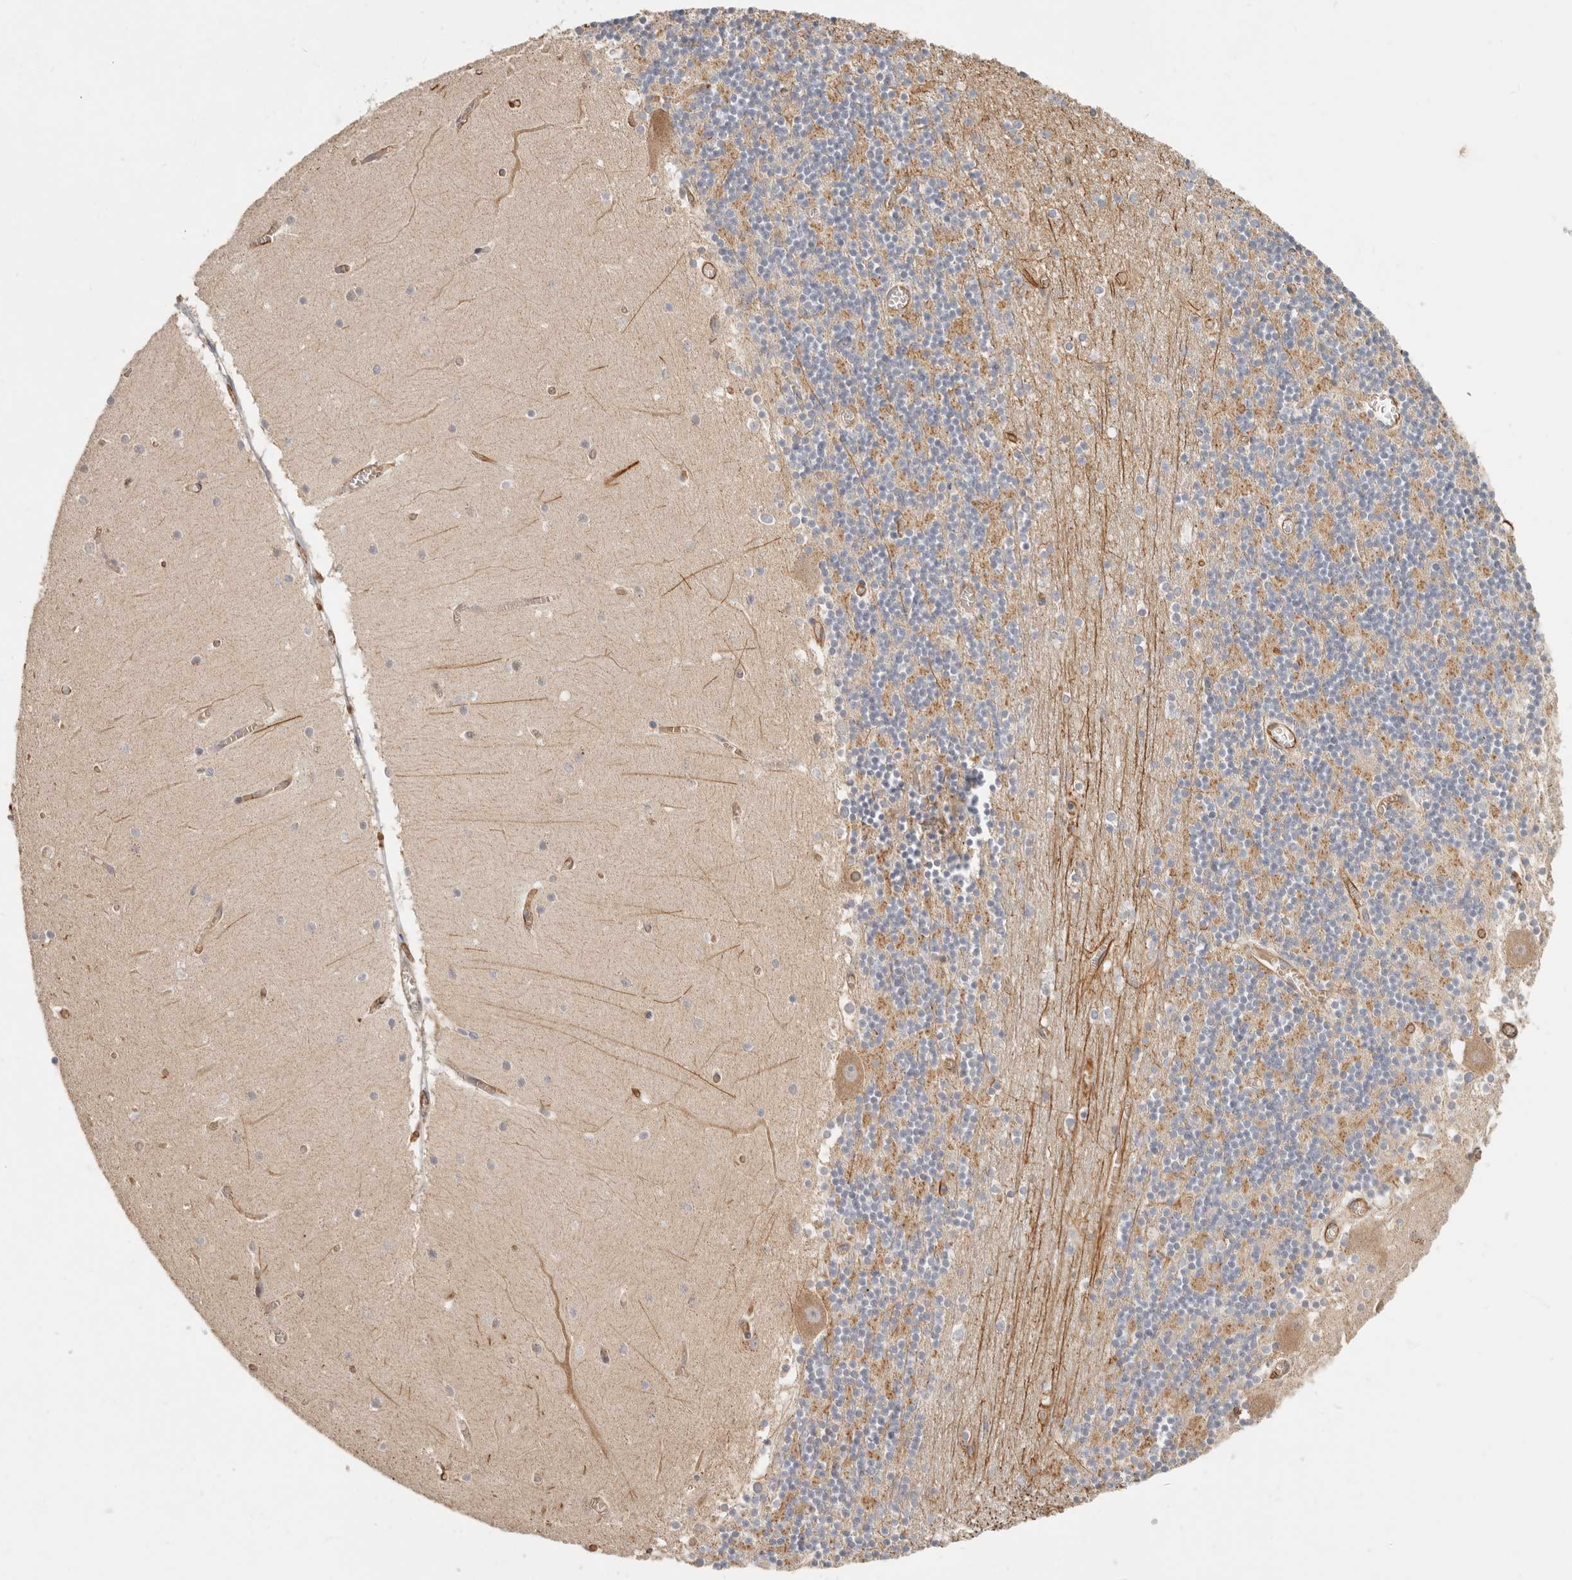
{"staining": {"intensity": "moderate", "quantity": "25%-75%", "location": "cytoplasmic/membranous"}, "tissue": "cerebellum", "cell_type": "Cells in granular layer", "image_type": "normal", "snomed": [{"axis": "morphology", "description": "Normal tissue, NOS"}, {"axis": "topography", "description": "Cerebellum"}], "caption": "Benign cerebellum reveals moderate cytoplasmic/membranous expression in about 25%-75% of cells in granular layer, visualized by immunohistochemistry. (DAB (3,3'-diaminobenzidine) IHC with brightfield microscopy, high magnification).", "gene": "SPRING1", "patient": {"sex": "female", "age": 28}}